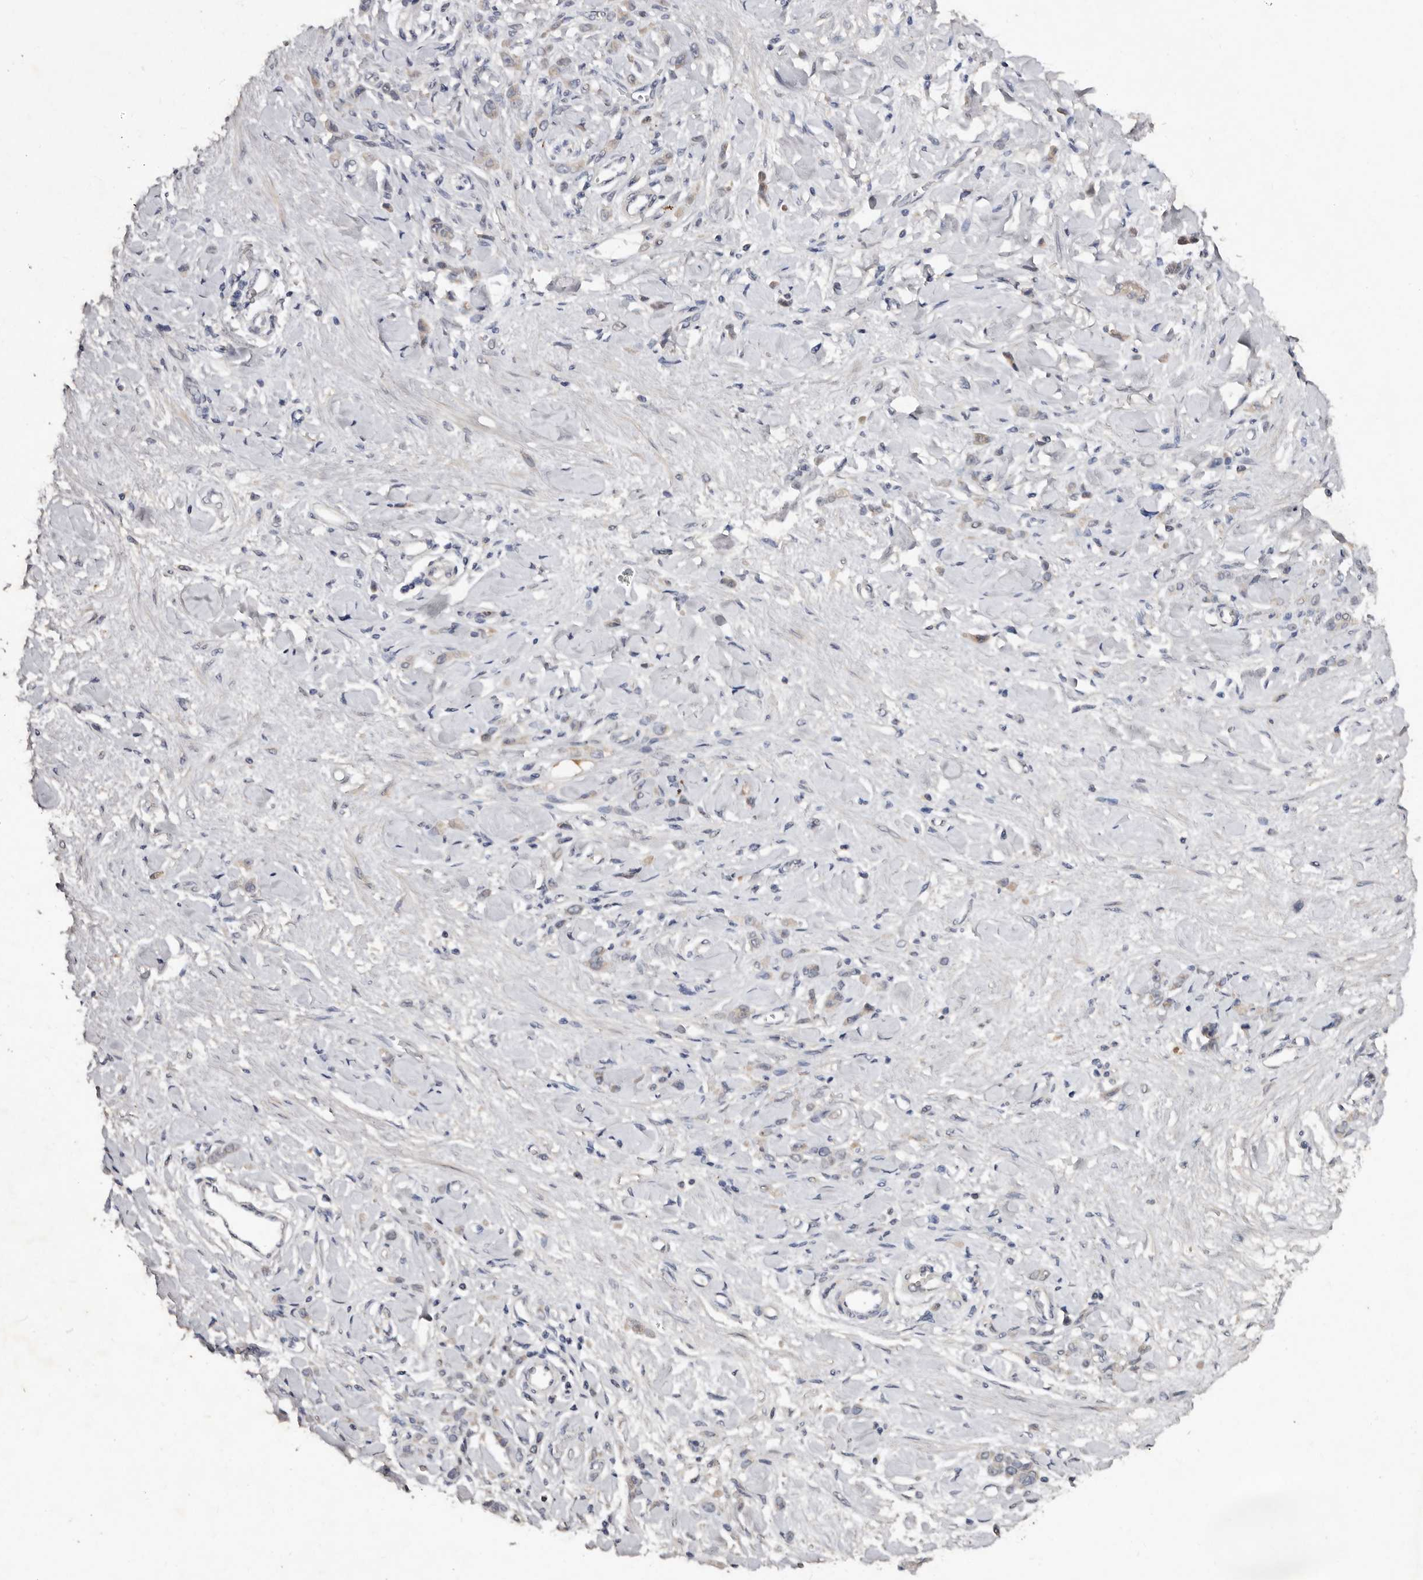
{"staining": {"intensity": "negative", "quantity": "none", "location": "none"}, "tissue": "stomach cancer", "cell_type": "Tumor cells", "image_type": "cancer", "snomed": [{"axis": "morphology", "description": "Normal tissue, NOS"}, {"axis": "morphology", "description": "Adenocarcinoma, NOS"}, {"axis": "topography", "description": "Stomach"}], "caption": "A histopathology image of human stomach cancer (adenocarcinoma) is negative for staining in tumor cells.", "gene": "EDEM1", "patient": {"sex": "male", "age": 82}}